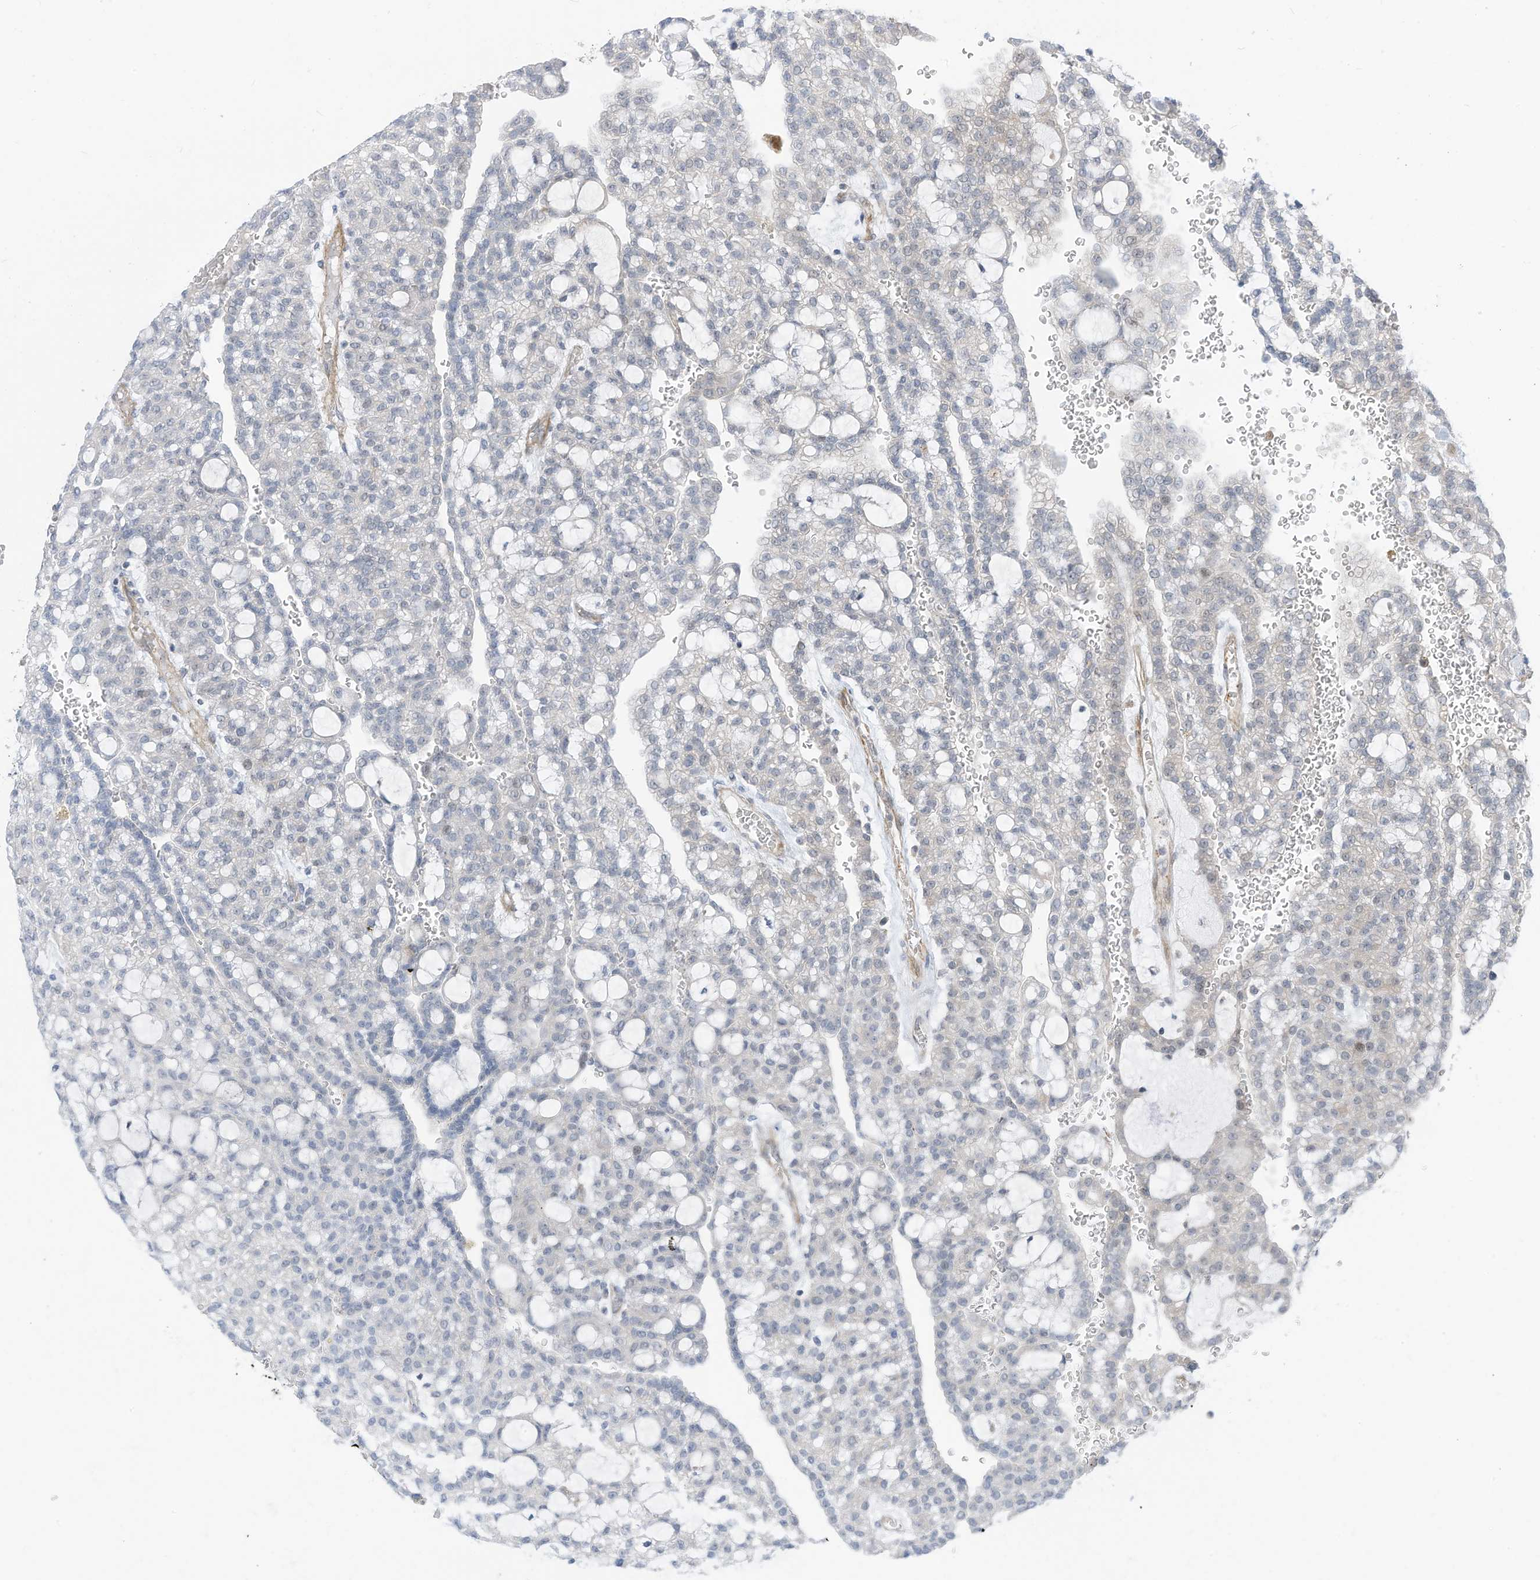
{"staining": {"intensity": "negative", "quantity": "none", "location": "none"}, "tissue": "renal cancer", "cell_type": "Tumor cells", "image_type": "cancer", "snomed": [{"axis": "morphology", "description": "Adenocarcinoma, NOS"}, {"axis": "topography", "description": "Kidney"}], "caption": "The histopathology image displays no staining of tumor cells in renal cancer. (Immunohistochemistry, brightfield microscopy, high magnification).", "gene": "GPATCH3", "patient": {"sex": "male", "age": 63}}